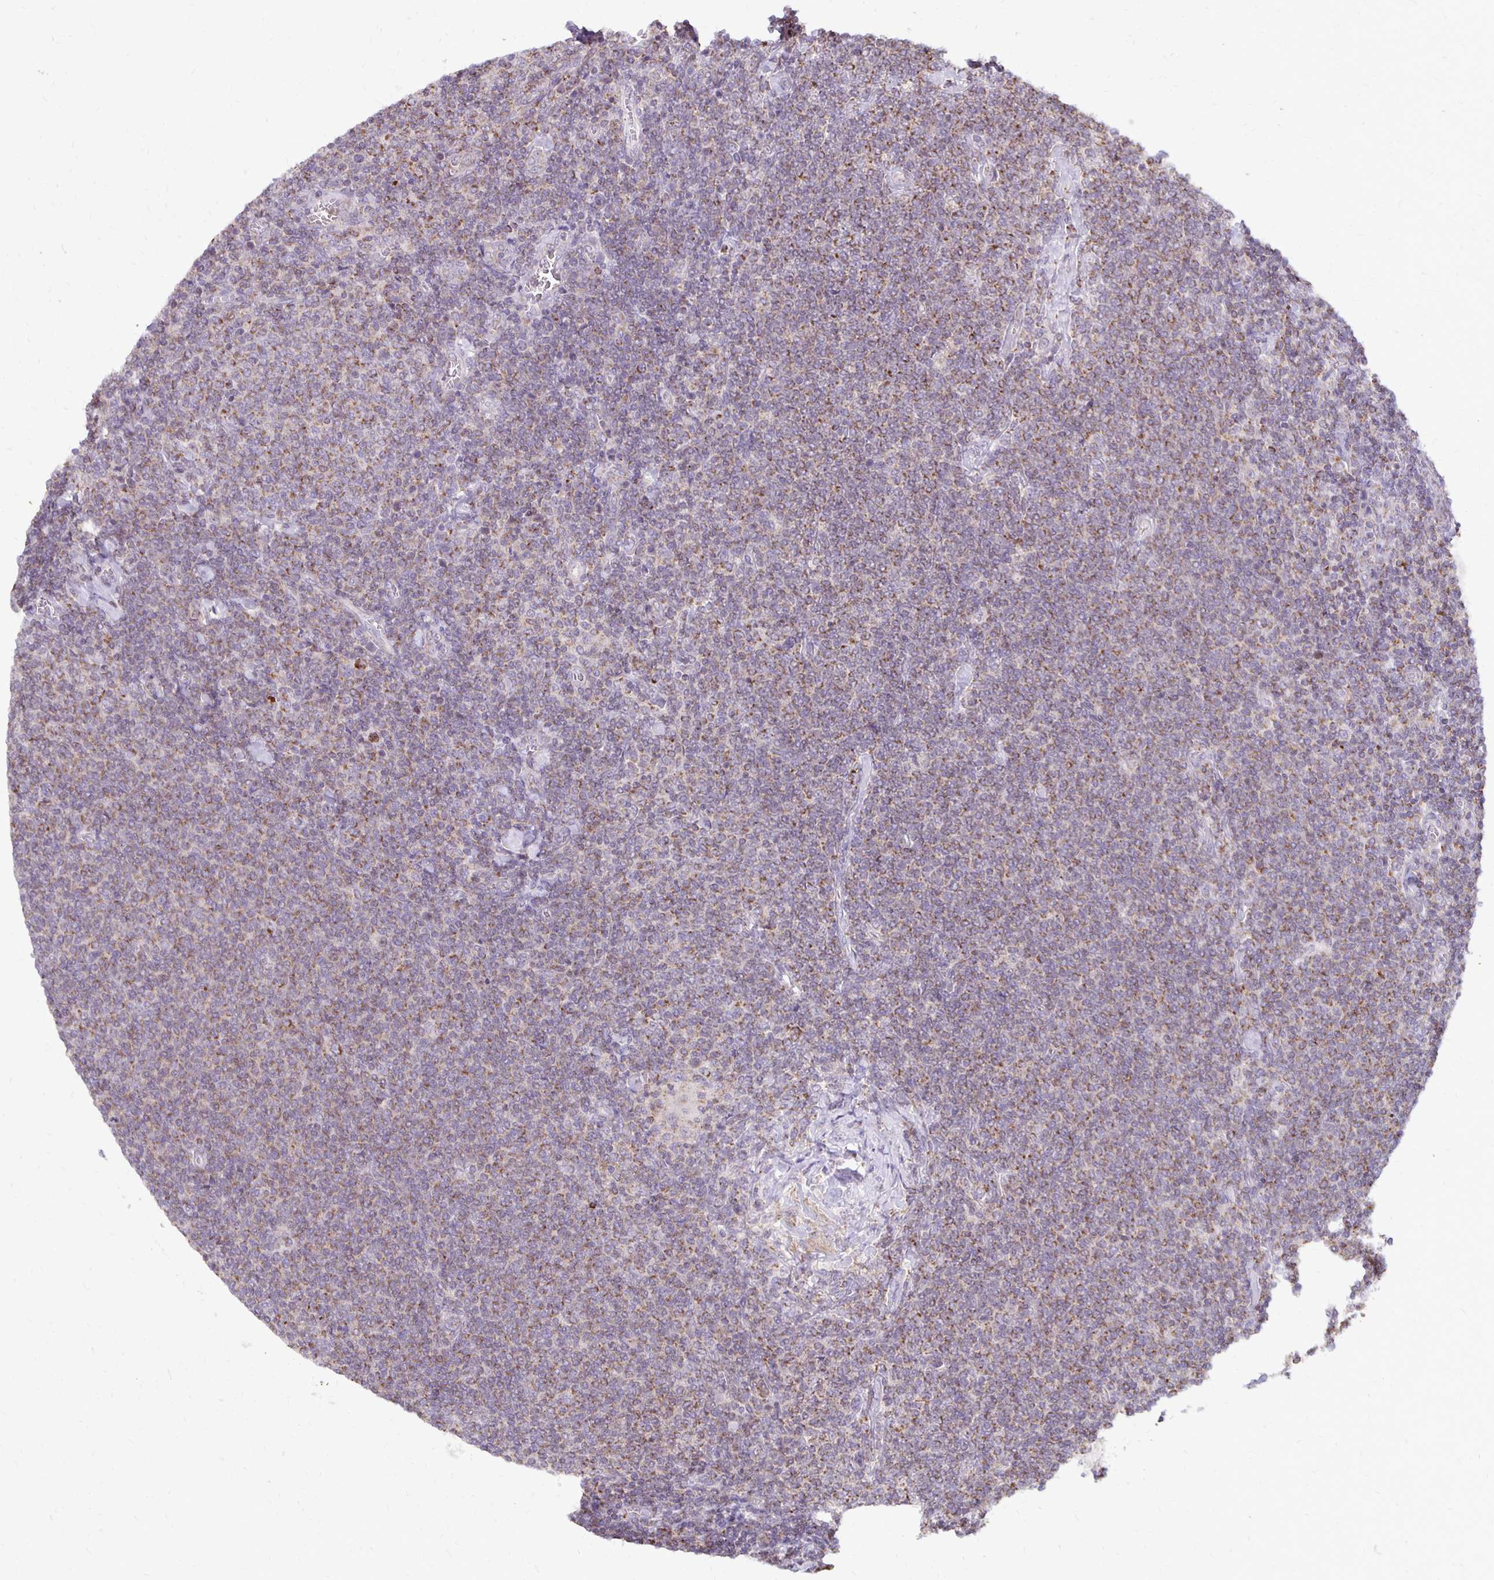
{"staining": {"intensity": "moderate", "quantity": "25%-75%", "location": "cytoplasmic/membranous"}, "tissue": "lymphoma", "cell_type": "Tumor cells", "image_type": "cancer", "snomed": [{"axis": "morphology", "description": "Malignant lymphoma, non-Hodgkin's type, Low grade"}, {"axis": "topography", "description": "Lymph node"}], "caption": "Immunohistochemistry (IHC) (DAB (3,3'-diaminobenzidine)) staining of human malignant lymphoma, non-Hodgkin's type (low-grade) displays moderate cytoplasmic/membranous protein positivity in approximately 25%-75% of tumor cells. Immunohistochemistry stains the protein of interest in brown and the nuclei are stained blue.", "gene": "IER3", "patient": {"sex": "male", "age": 52}}